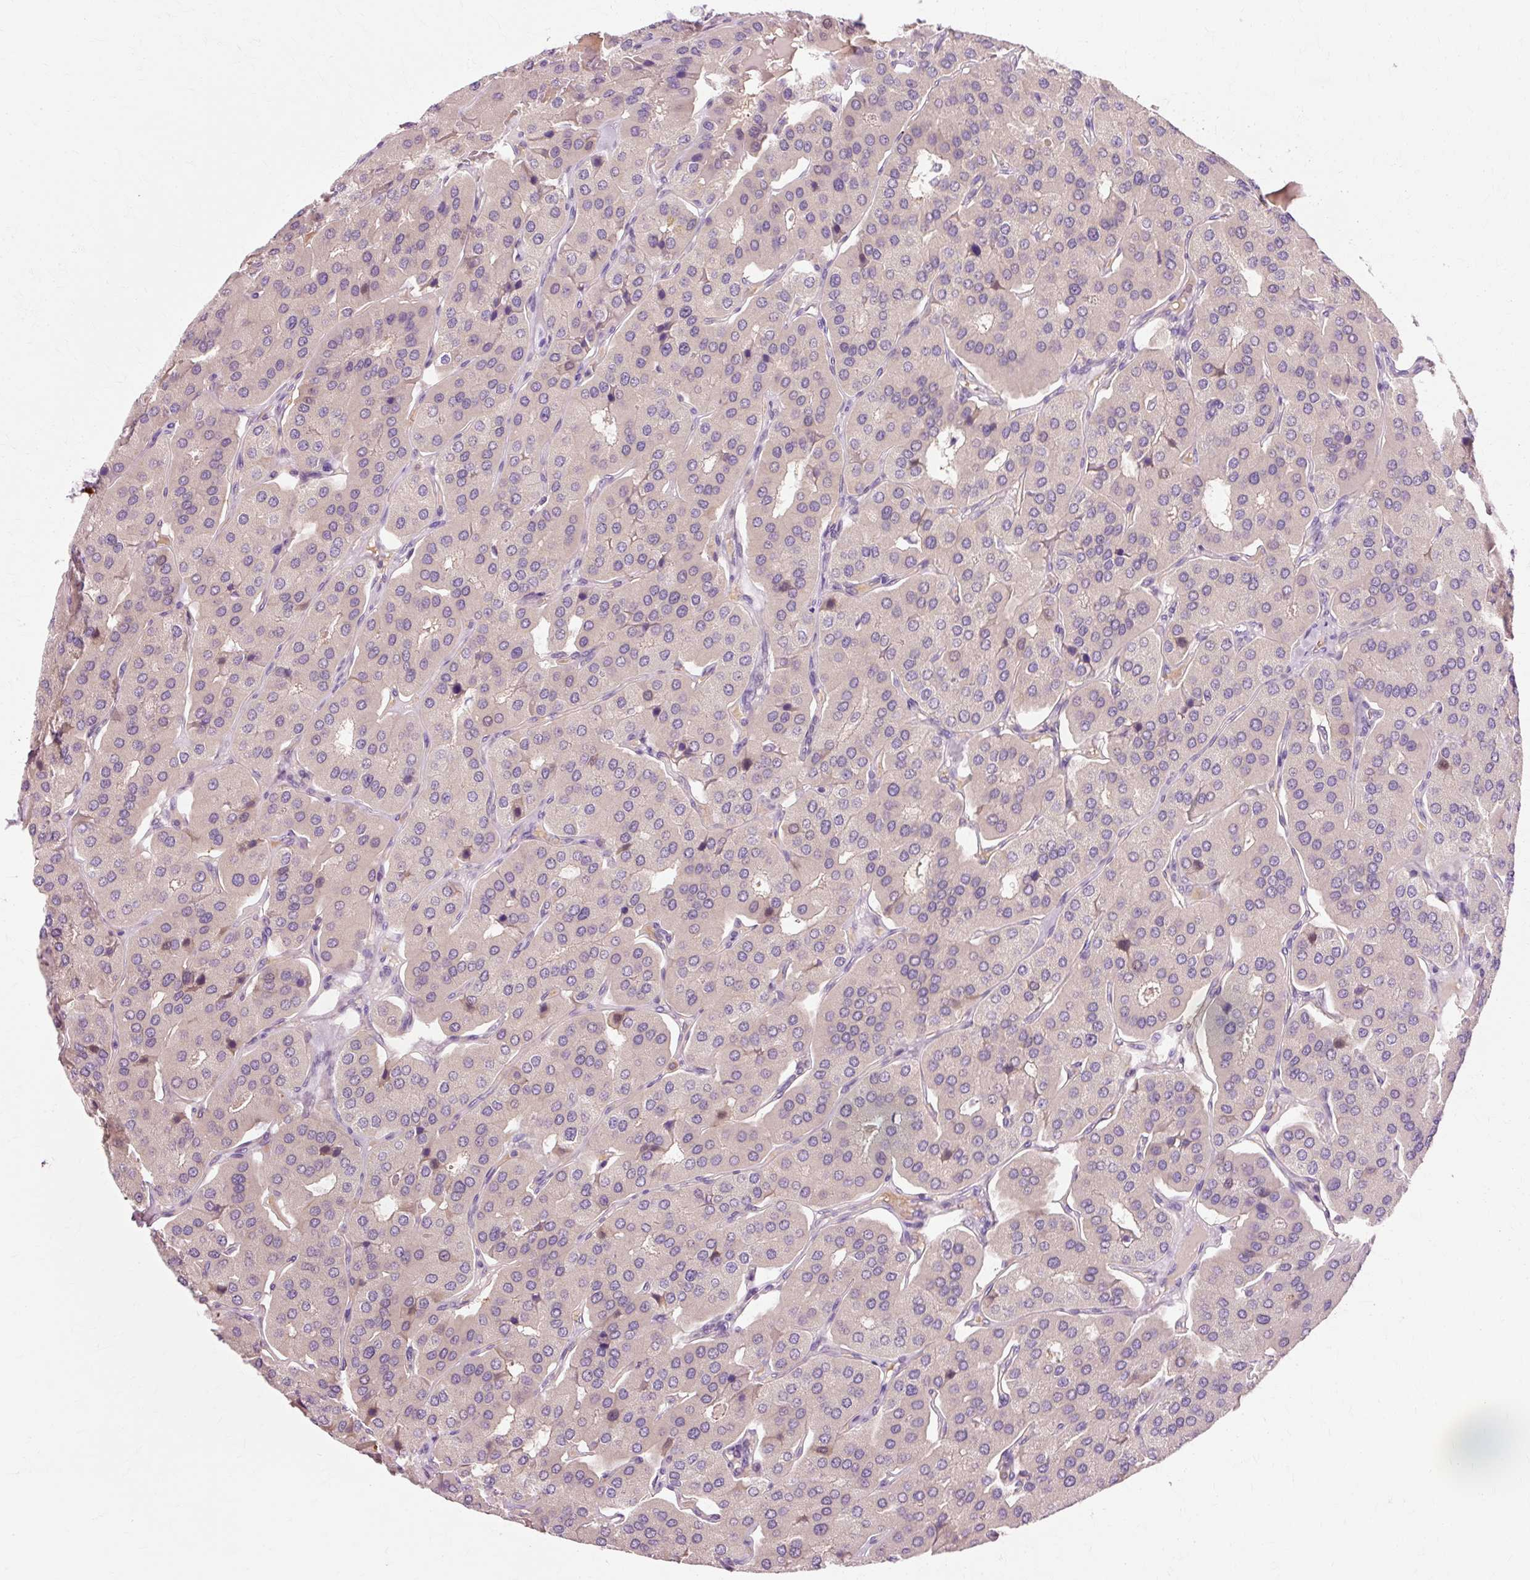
{"staining": {"intensity": "negative", "quantity": "none", "location": "none"}, "tissue": "parathyroid gland", "cell_type": "Glandular cells", "image_type": "normal", "snomed": [{"axis": "morphology", "description": "Normal tissue, NOS"}, {"axis": "morphology", "description": "Adenoma, NOS"}, {"axis": "topography", "description": "Parathyroid gland"}], "caption": "DAB immunohistochemical staining of normal parathyroid gland demonstrates no significant staining in glandular cells. (DAB immunohistochemistry with hematoxylin counter stain).", "gene": "VN1R2", "patient": {"sex": "female", "age": 86}}